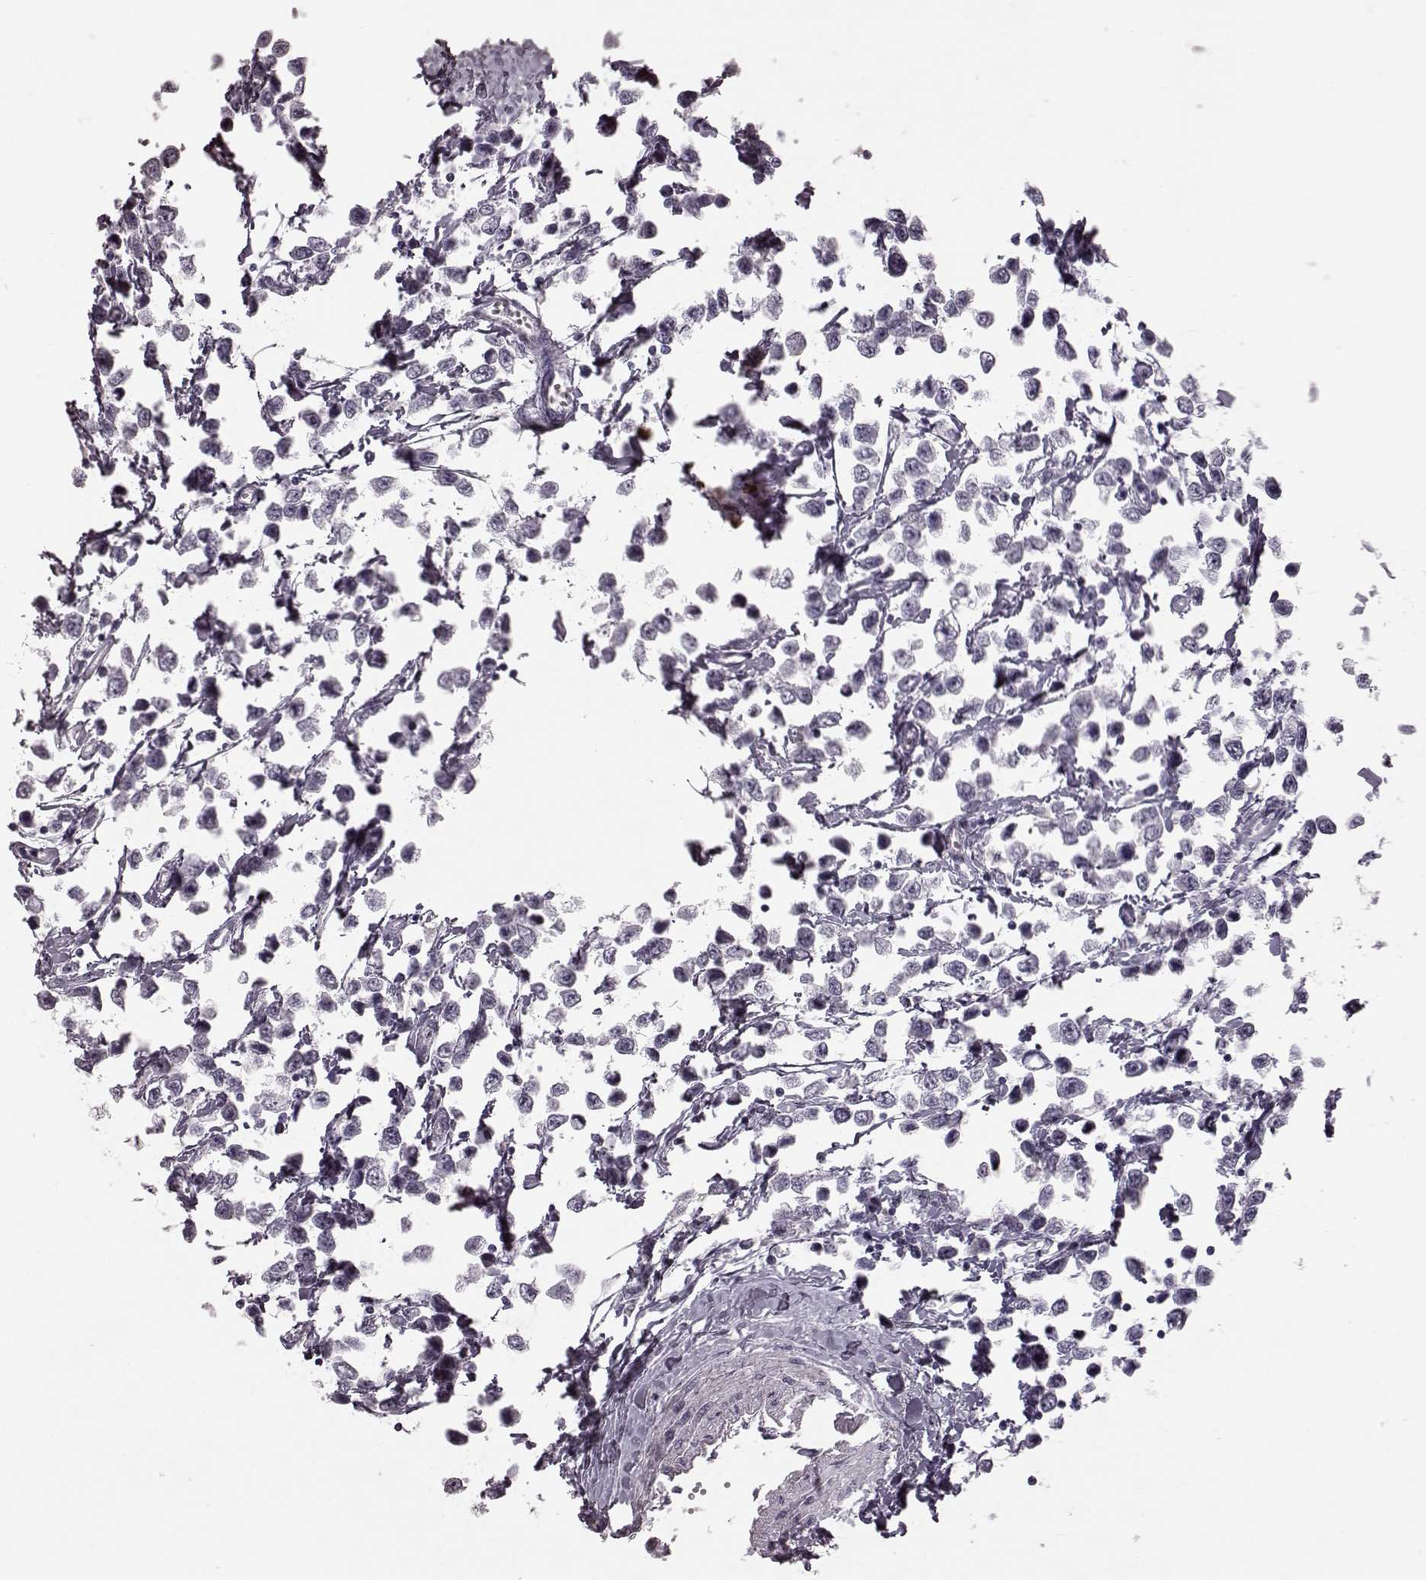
{"staining": {"intensity": "negative", "quantity": "none", "location": "none"}, "tissue": "testis cancer", "cell_type": "Tumor cells", "image_type": "cancer", "snomed": [{"axis": "morphology", "description": "Seminoma, NOS"}, {"axis": "topography", "description": "Testis"}], "caption": "An immunohistochemistry micrograph of testis seminoma is shown. There is no staining in tumor cells of testis seminoma.", "gene": "ZNF433", "patient": {"sex": "male", "age": 34}}